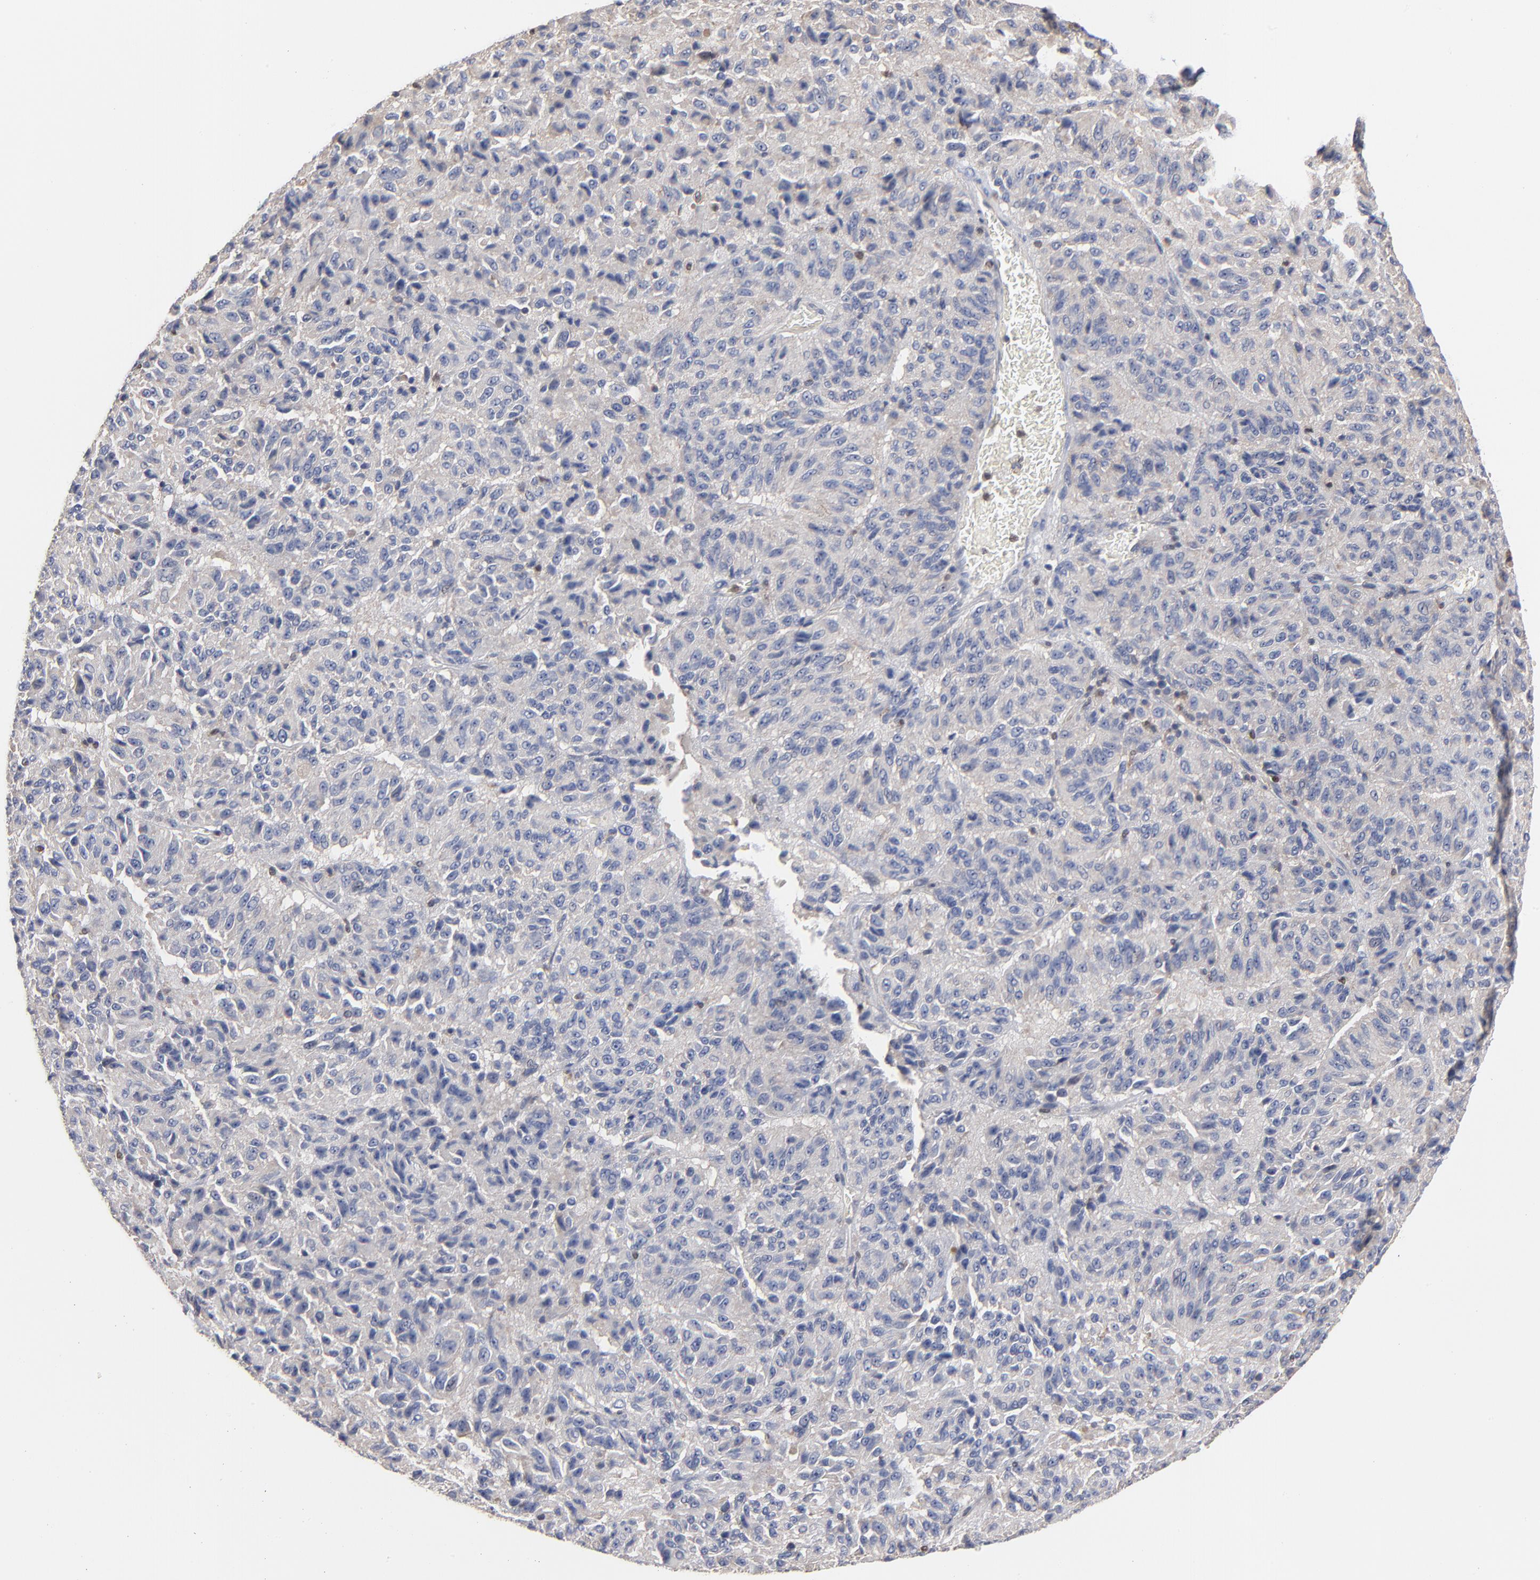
{"staining": {"intensity": "negative", "quantity": "none", "location": "none"}, "tissue": "melanoma", "cell_type": "Tumor cells", "image_type": "cancer", "snomed": [{"axis": "morphology", "description": "Malignant melanoma, Metastatic site"}, {"axis": "topography", "description": "Lung"}], "caption": "DAB immunohistochemical staining of human melanoma displays no significant staining in tumor cells. (DAB (3,3'-diaminobenzidine) immunohistochemistry, high magnification).", "gene": "ARHGEF6", "patient": {"sex": "male", "age": 64}}